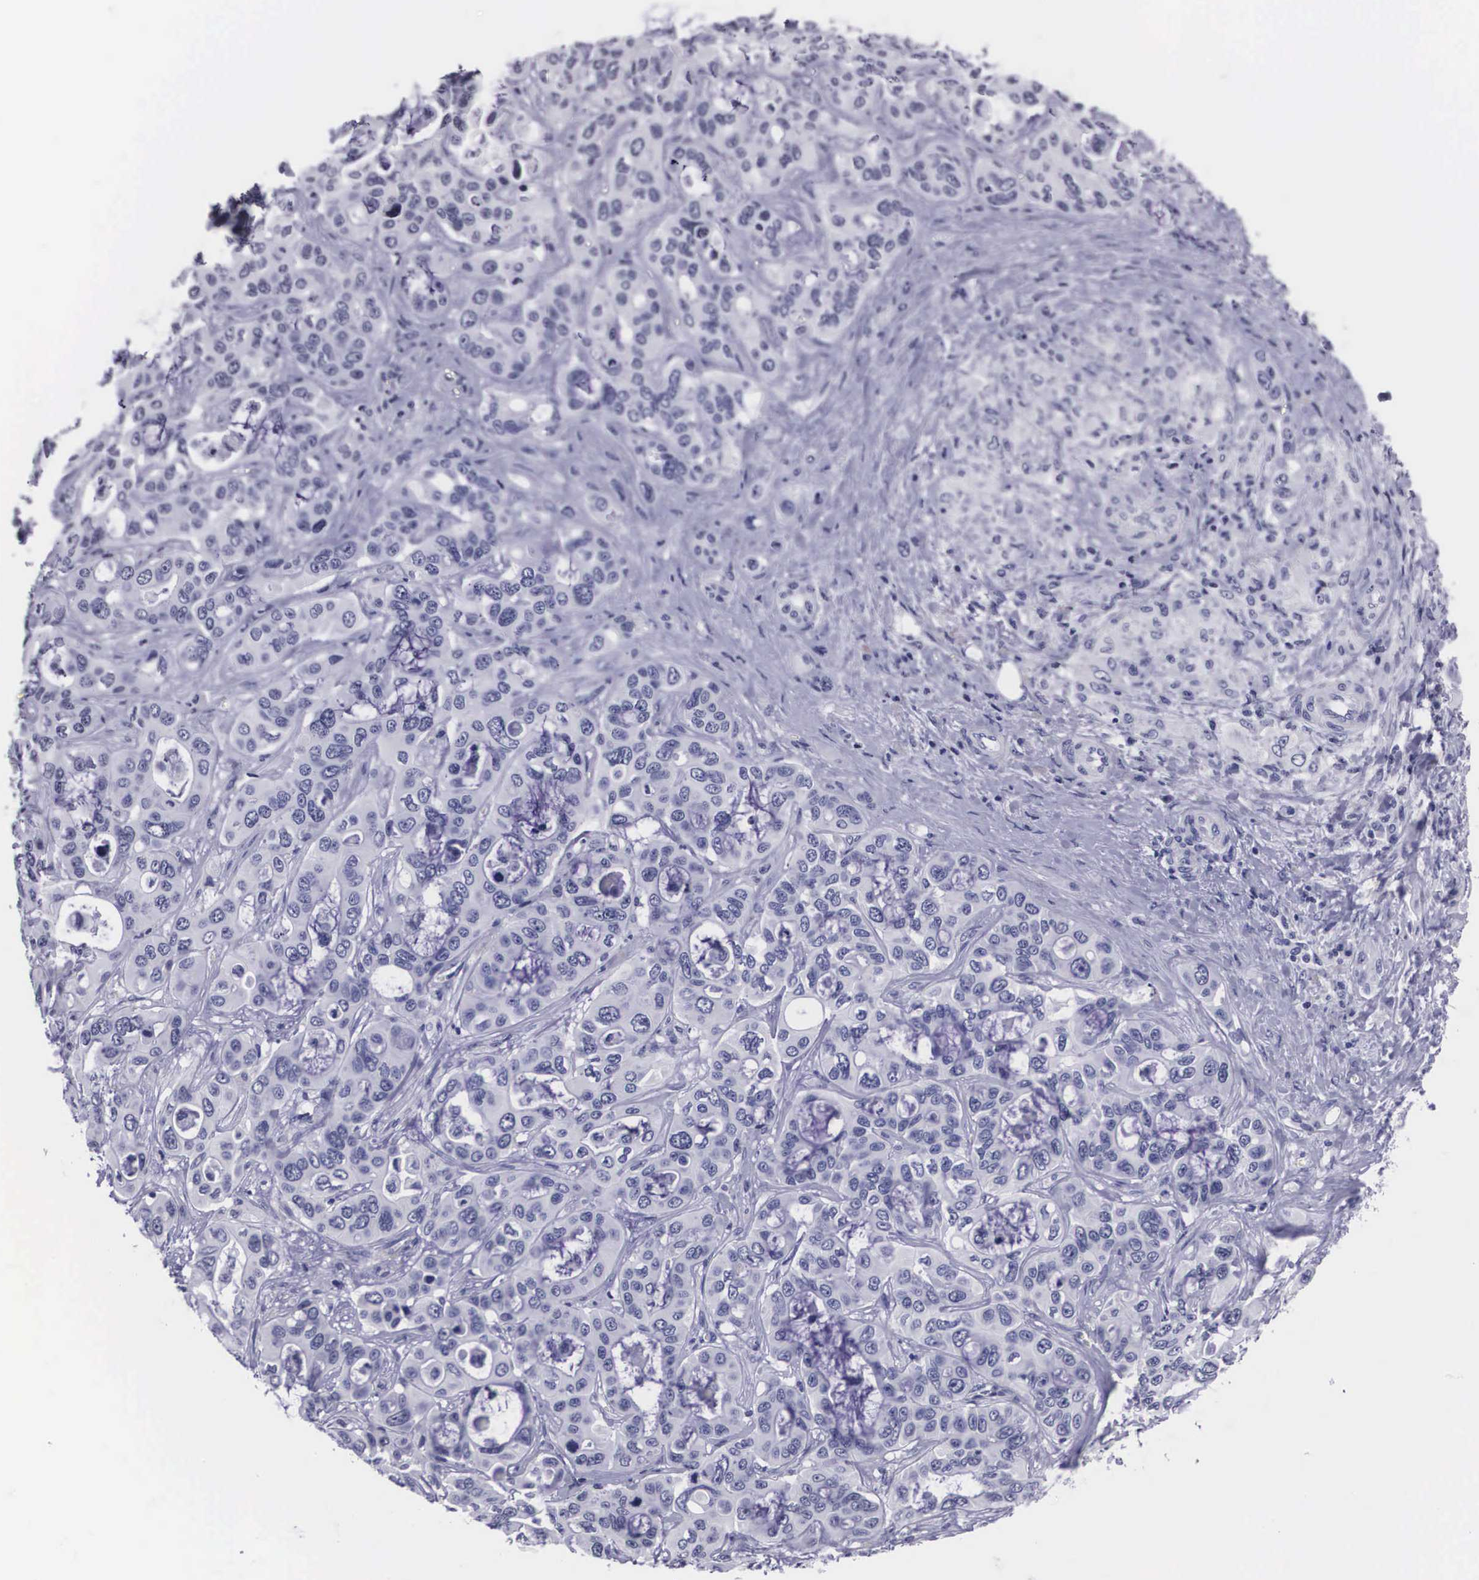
{"staining": {"intensity": "negative", "quantity": "none", "location": "none"}, "tissue": "liver cancer", "cell_type": "Tumor cells", "image_type": "cancer", "snomed": [{"axis": "morphology", "description": "Cholangiocarcinoma"}, {"axis": "topography", "description": "Liver"}], "caption": "Immunohistochemistry of human liver cancer reveals no positivity in tumor cells.", "gene": "C22orf31", "patient": {"sex": "female", "age": 79}}